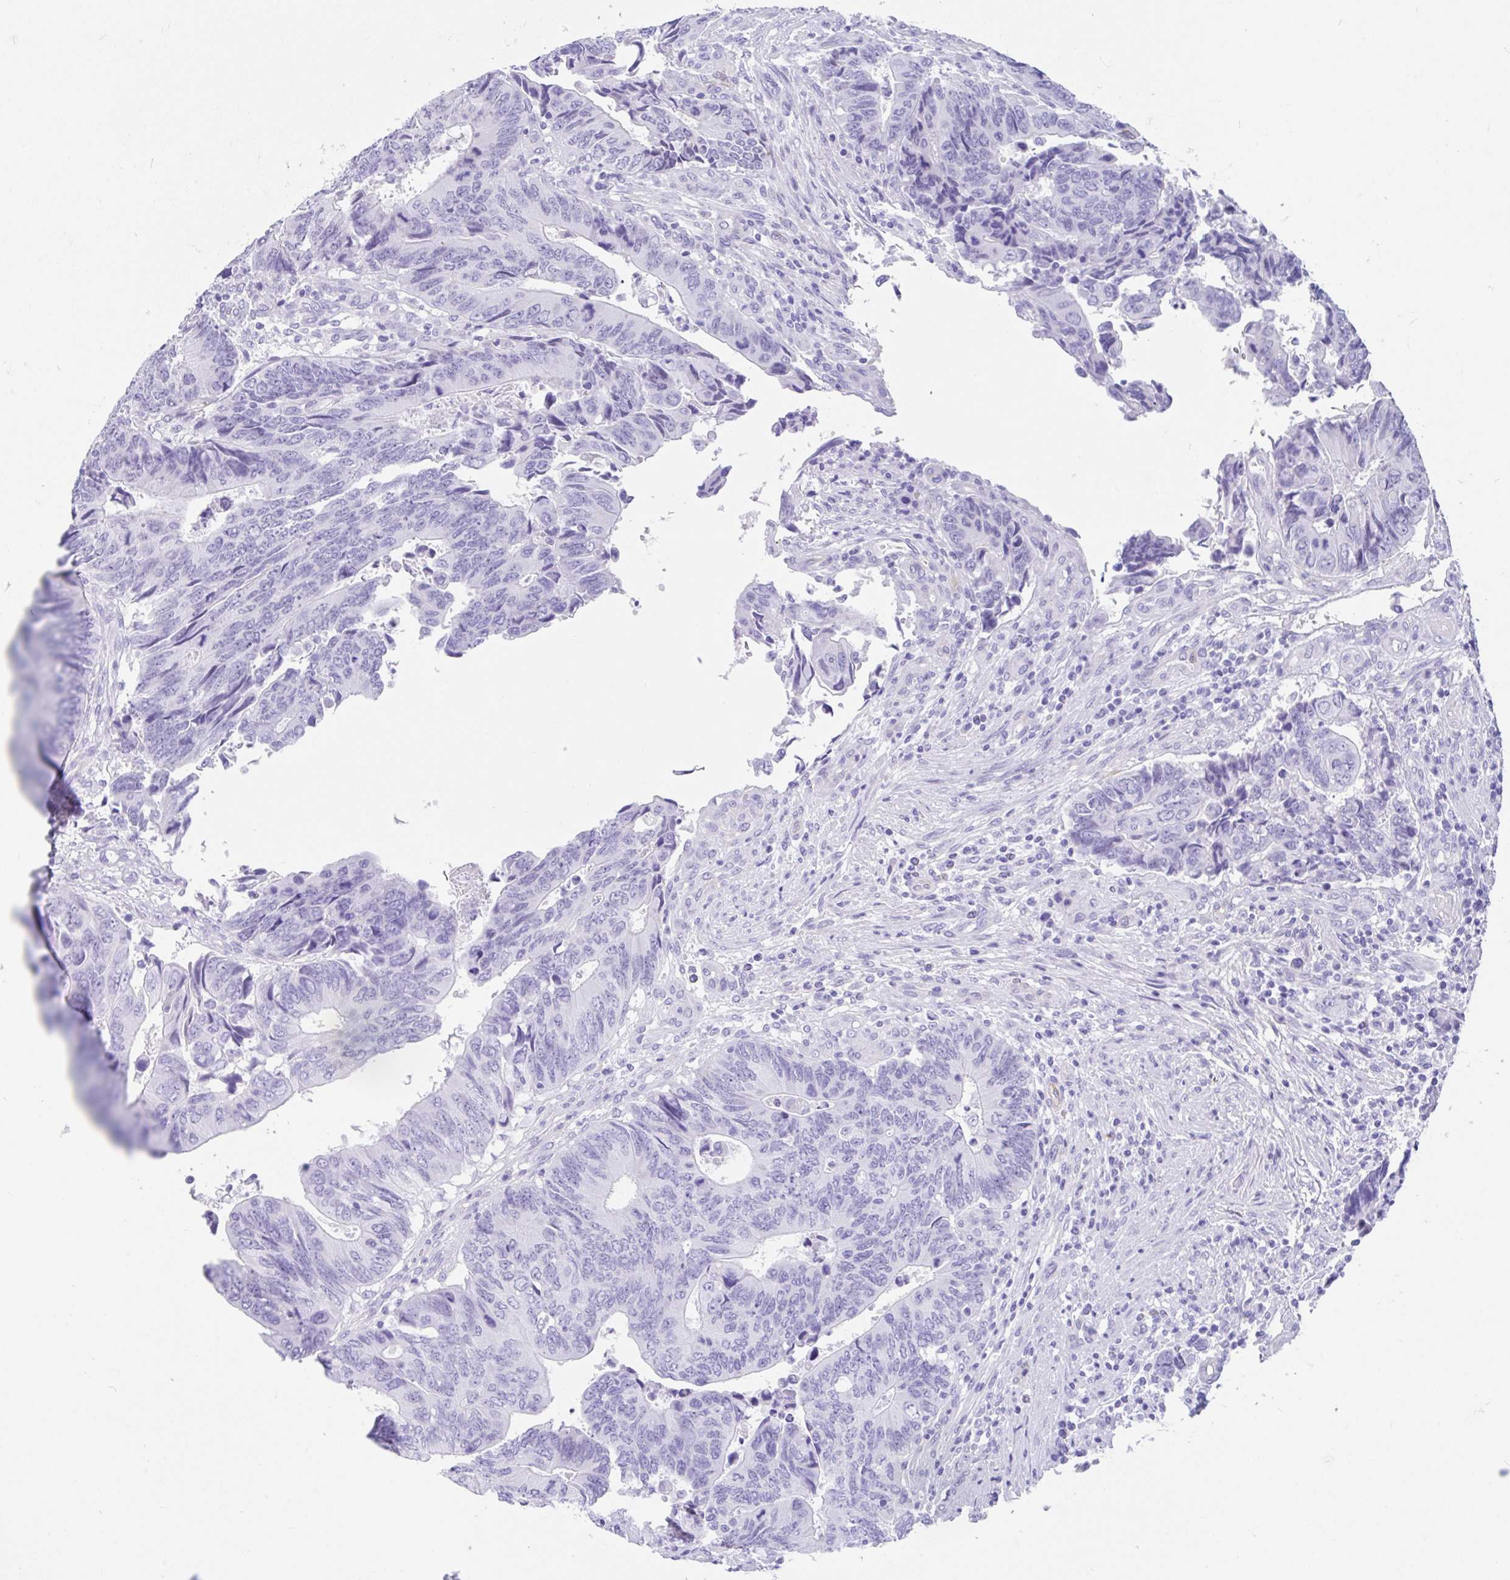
{"staining": {"intensity": "negative", "quantity": "none", "location": "none"}, "tissue": "colorectal cancer", "cell_type": "Tumor cells", "image_type": "cancer", "snomed": [{"axis": "morphology", "description": "Adenocarcinoma, NOS"}, {"axis": "topography", "description": "Colon"}], "caption": "This is an immunohistochemistry image of colorectal cancer. There is no positivity in tumor cells.", "gene": "FAM107A", "patient": {"sex": "male", "age": 87}}